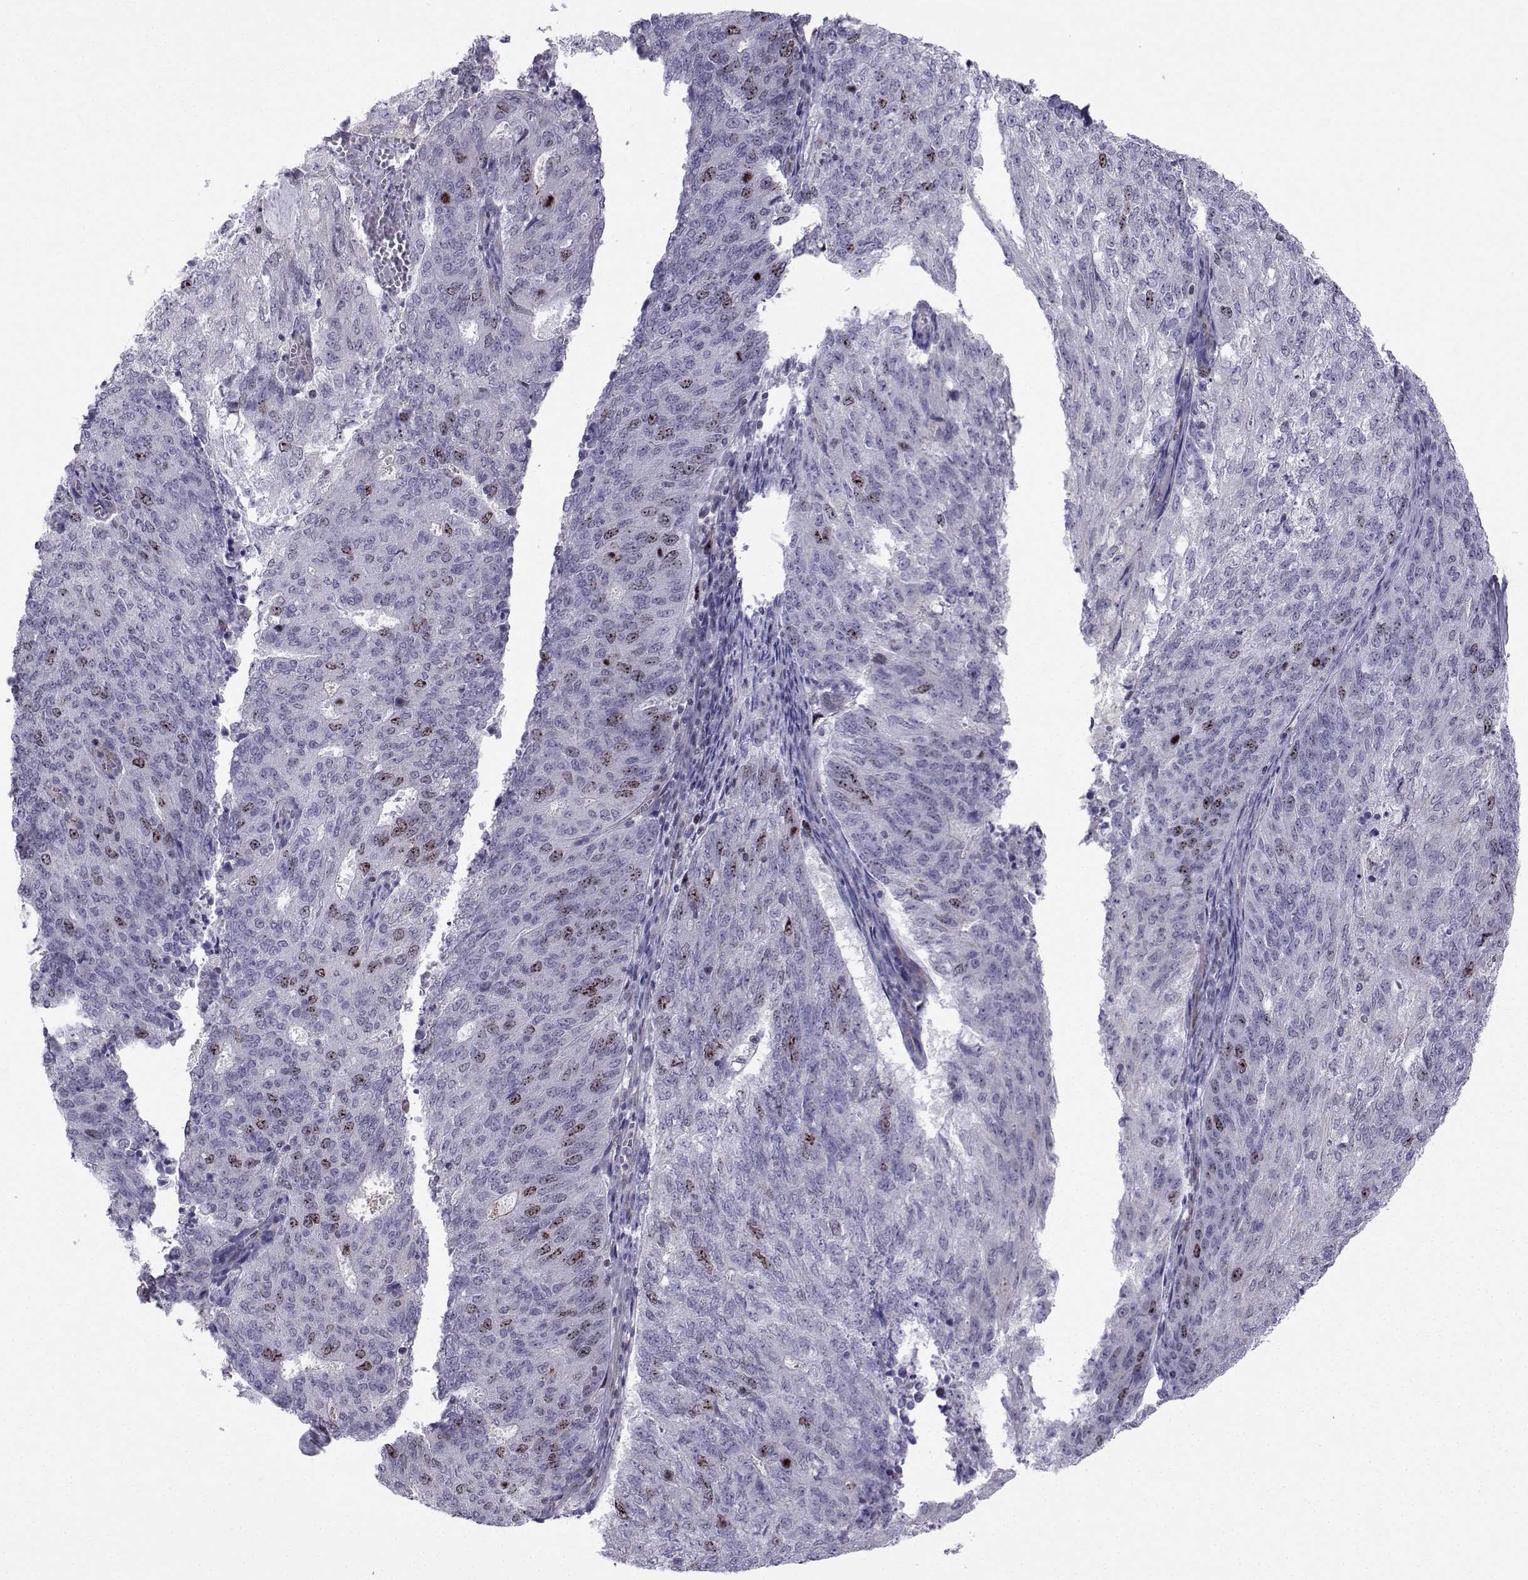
{"staining": {"intensity": "moderate", "quantity": "<25%", "location": "nuclear"}, "tissue": "endometrial cancer", "cell_type": "Tumor cells", "image_type": "cancer", "snomed": [{"axis": "morphology", "description": "Adenocarcinoma, NOS"}, {"axis": "topography", "description": "Endometrium"}], "caption": "About <25% of tumor cells in endometrial cancer (adenocarcinoma) show moderate nuclear protein expression as visualized by brown immunohistochemical staining.", "gene": "INCENP", "patient": {"sex": "female", "age": 82}}